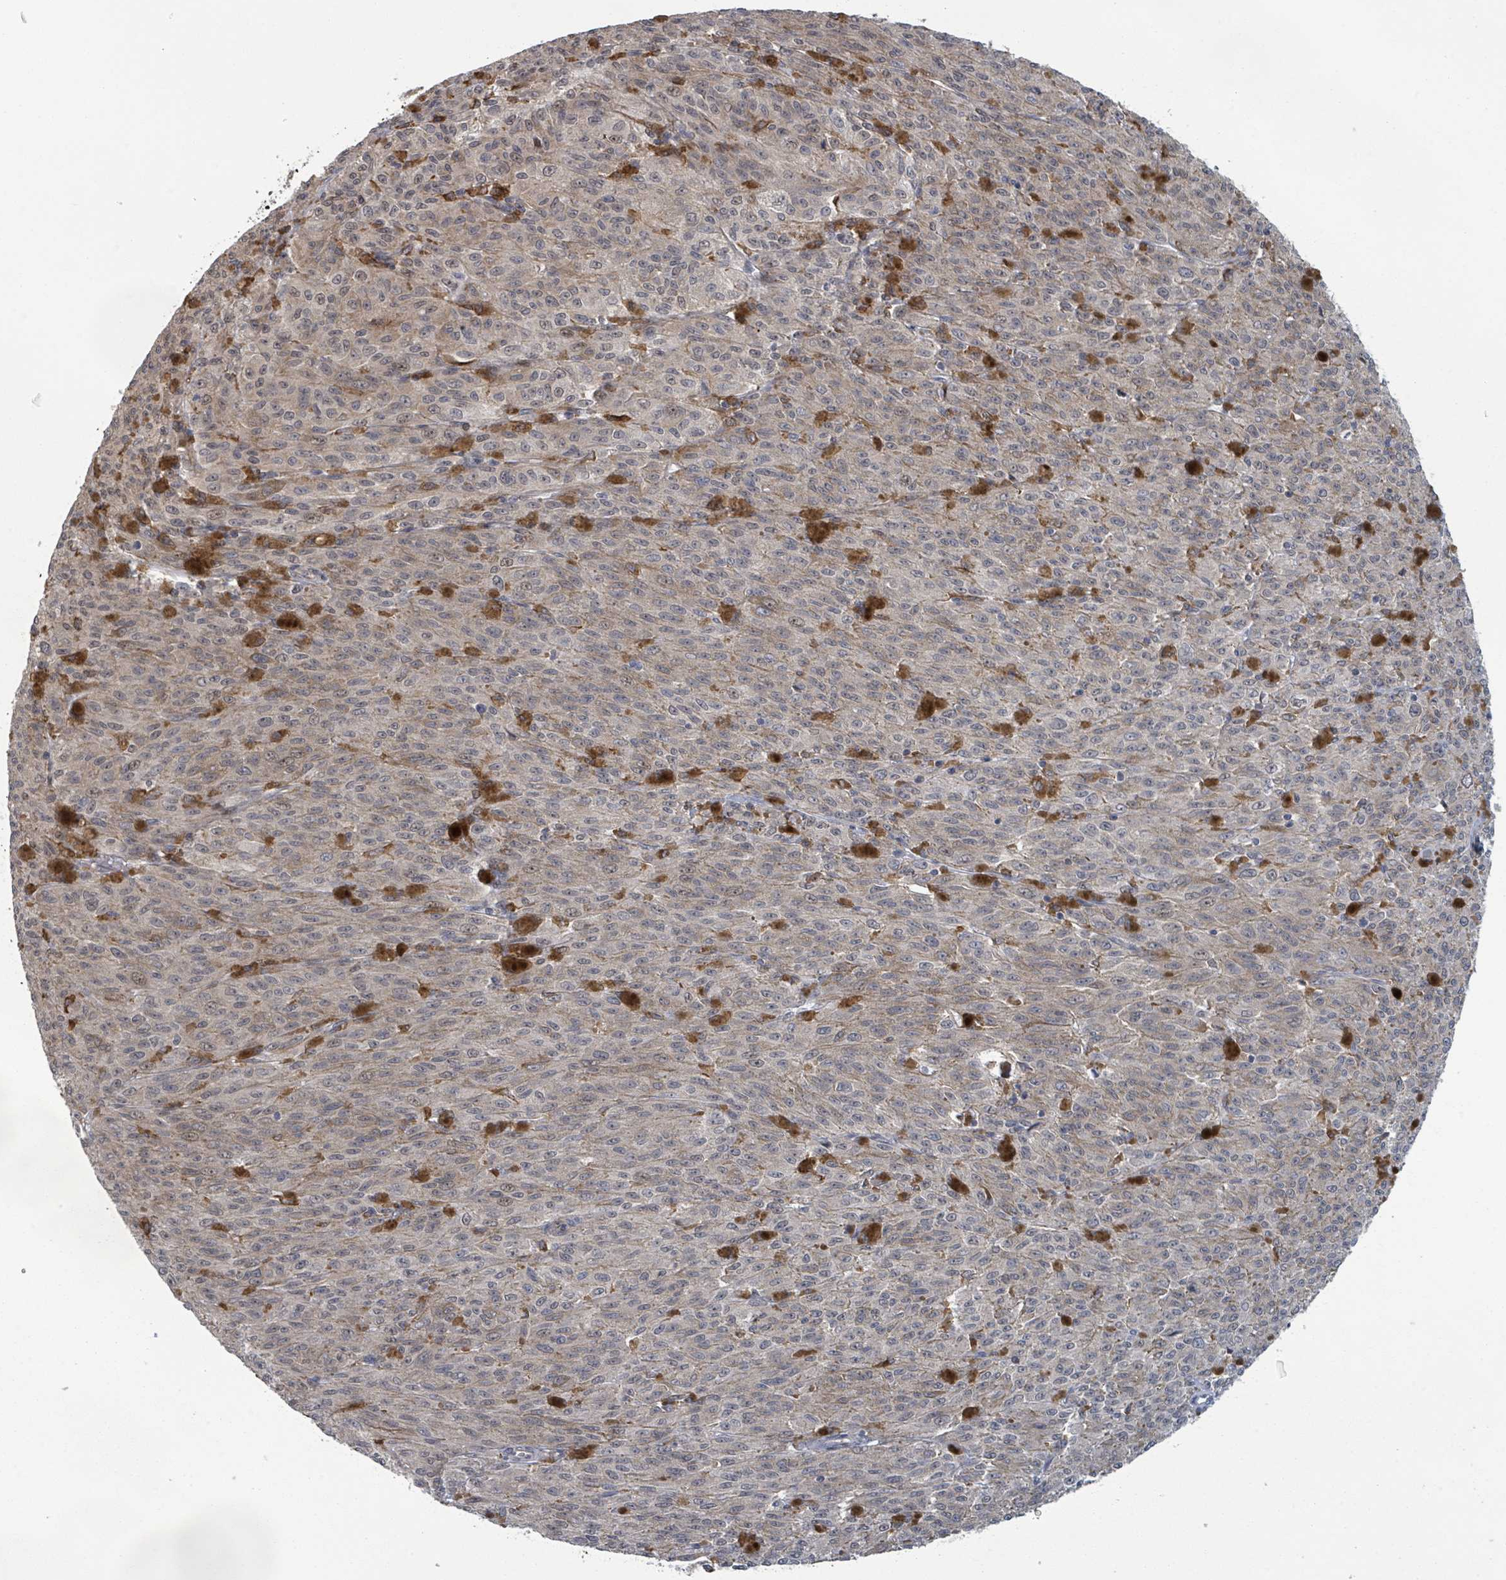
{"staining": {"intensity": "negative", "quantity": "none", "location": "none"}, "tissue": "melanoma", "cell_type": "Tumor cells", "image_type": "cancer", "snomed": [{"axis": "morphology", "description": "Malignant melanoma, NOS"}, {"axis": "topography", "description": "Skin"}], "caption": "Tumor cells are negative for protein expression in human melanoma.", "gene": "SHROOM2", "patient": {"sex": "female", "age": 52}}